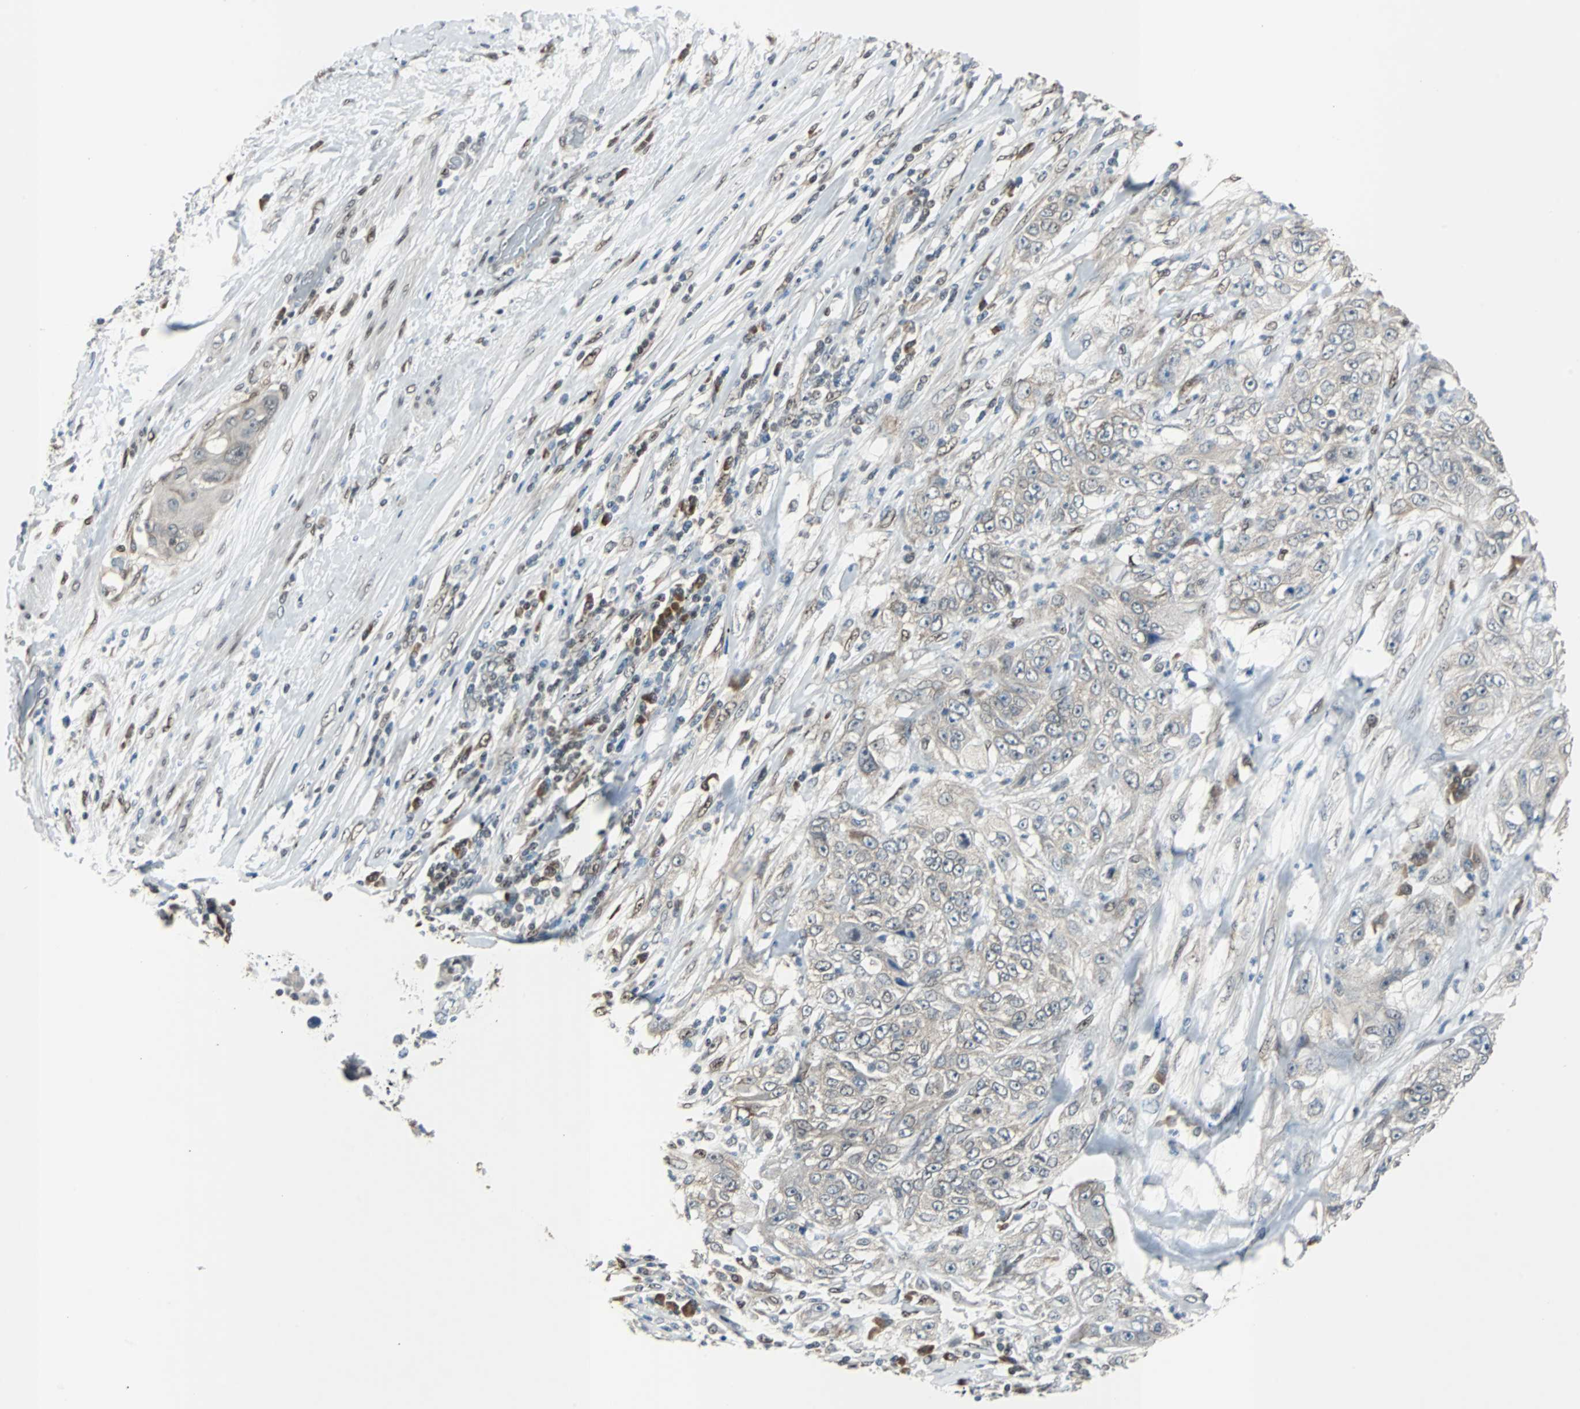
{"staining": {"intensity": "weak", "quantity": "25%-75%", "location": "cytoplasmic/membranous"}, "tissue": "lung cancer", "cell_type": "Tumor cells", "image_type": "cancer", "snomed": [{"axis": "morphology", "description": "Inflammation, NOS"}, {"axis": "morphology", "description": "Squamous cell carcinoma, NOS"}, {"axis": "topography", "description": "Lymph node"}, {"axis": "topography", "description": "Soft tissue"}, {"axis": "topography", "description": "Lung"}], "caption": "Immunohistochemistry (IHC) (DAB (3,3'-diaminobenzidine)) staining of human squamous cell carcinoma (lung) displays weak cytoplasmic/membranous protein staining in about 25%-75% of tumor cells.", "gene": "ZHX2", "patient": {"sex": "male", "age": 66}}